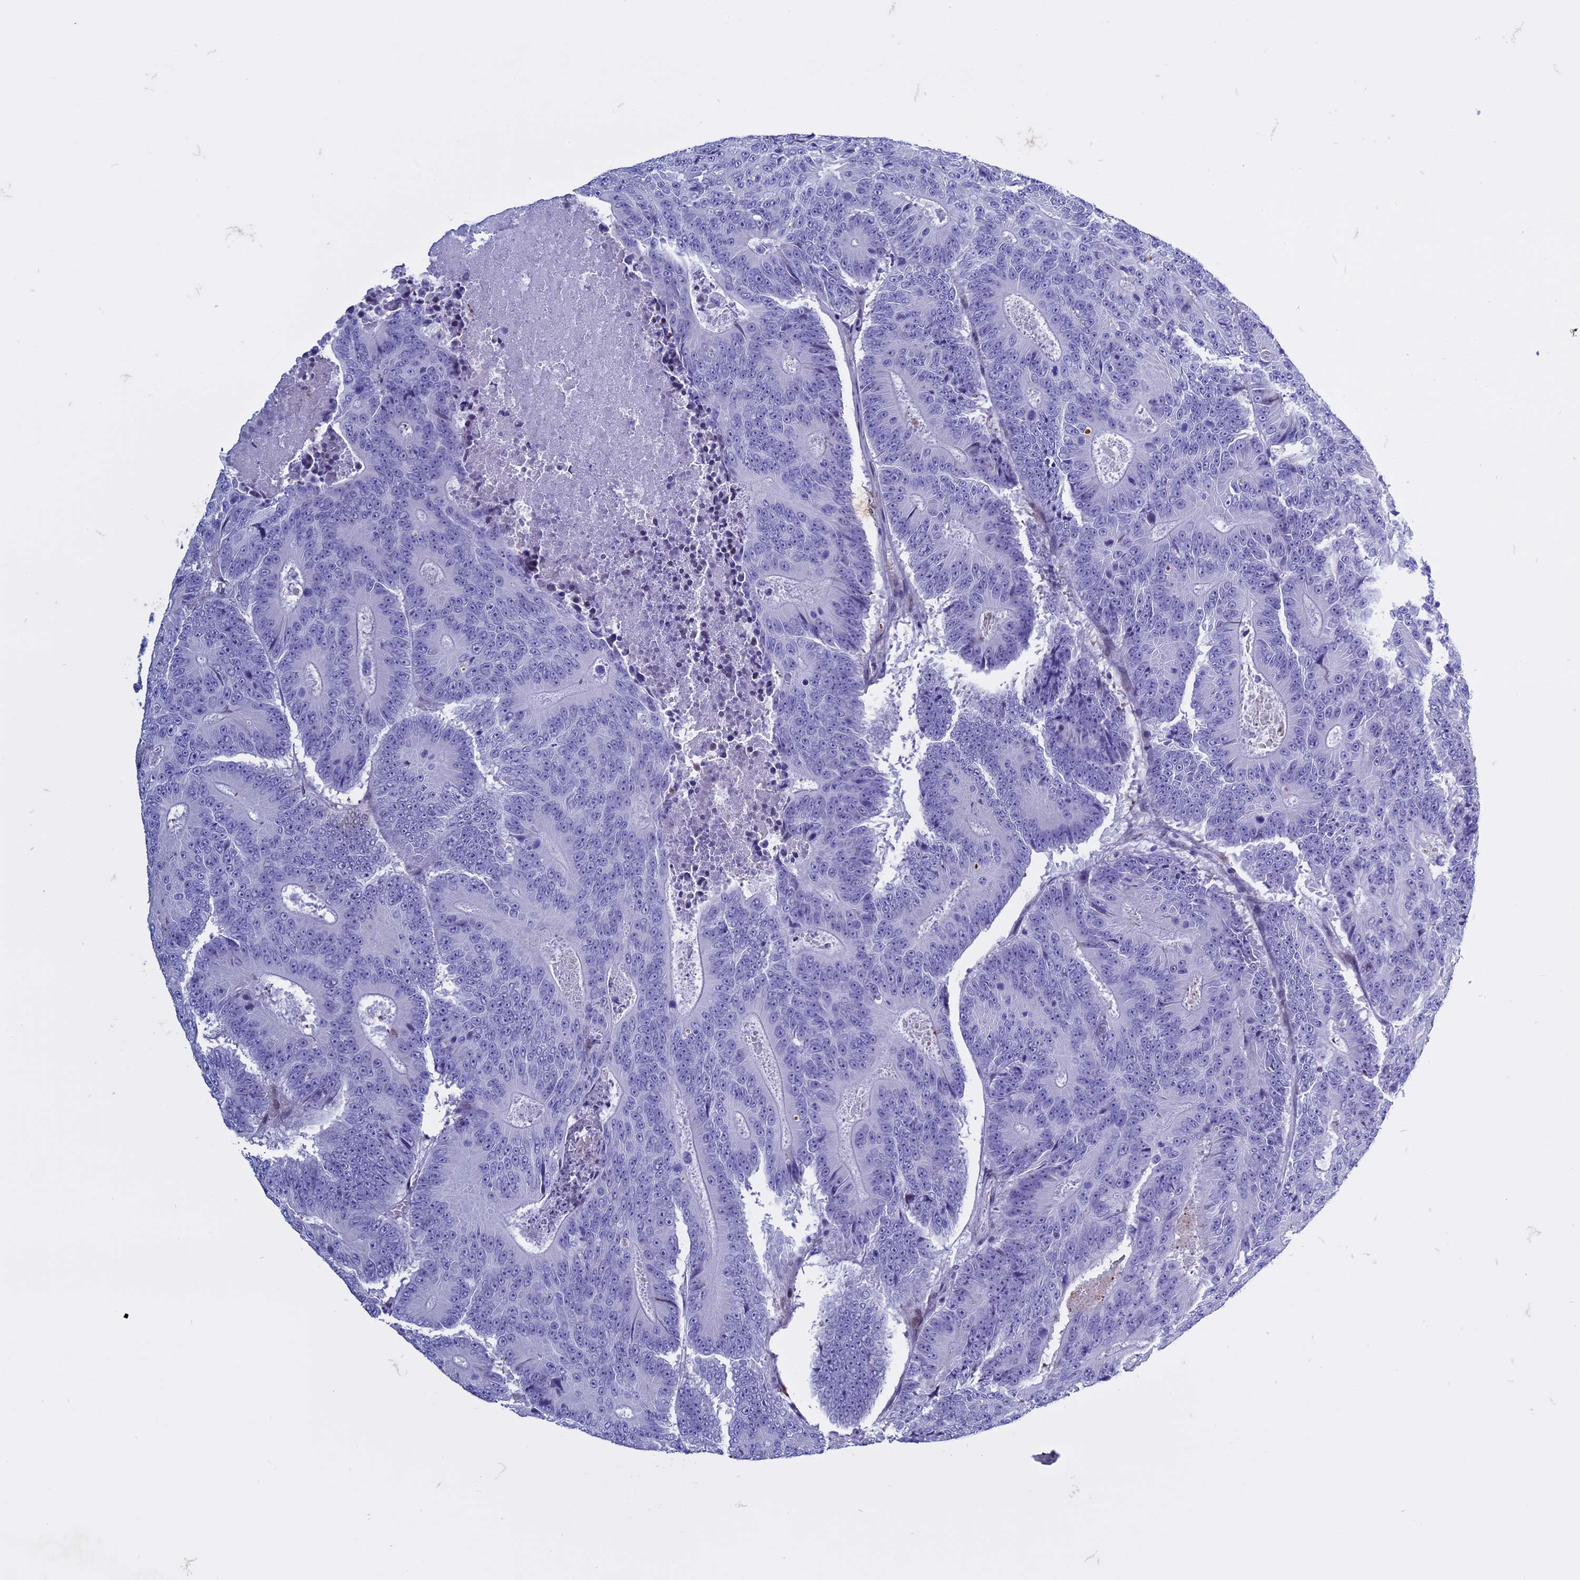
{"staining": {"intensity": "negative", "quantity": "none", "location": "none"}, "tissue": "colorectal cancer", "cell_type": "Tumor cells", "image_type": "cancer", "snomed": [{"axis": "morphology", "description": "Adenocarcinoma, NOS"}, {"axis": "topography", "description": "Colon"}], "caption": "This is a photomicrograph of immunohistochemistry staining of adenocarcinoma (colorectal), which shows no positivity in tumor cells.", "gene": "KCTD21", "patient": {"sex": "male", "age": 83}}